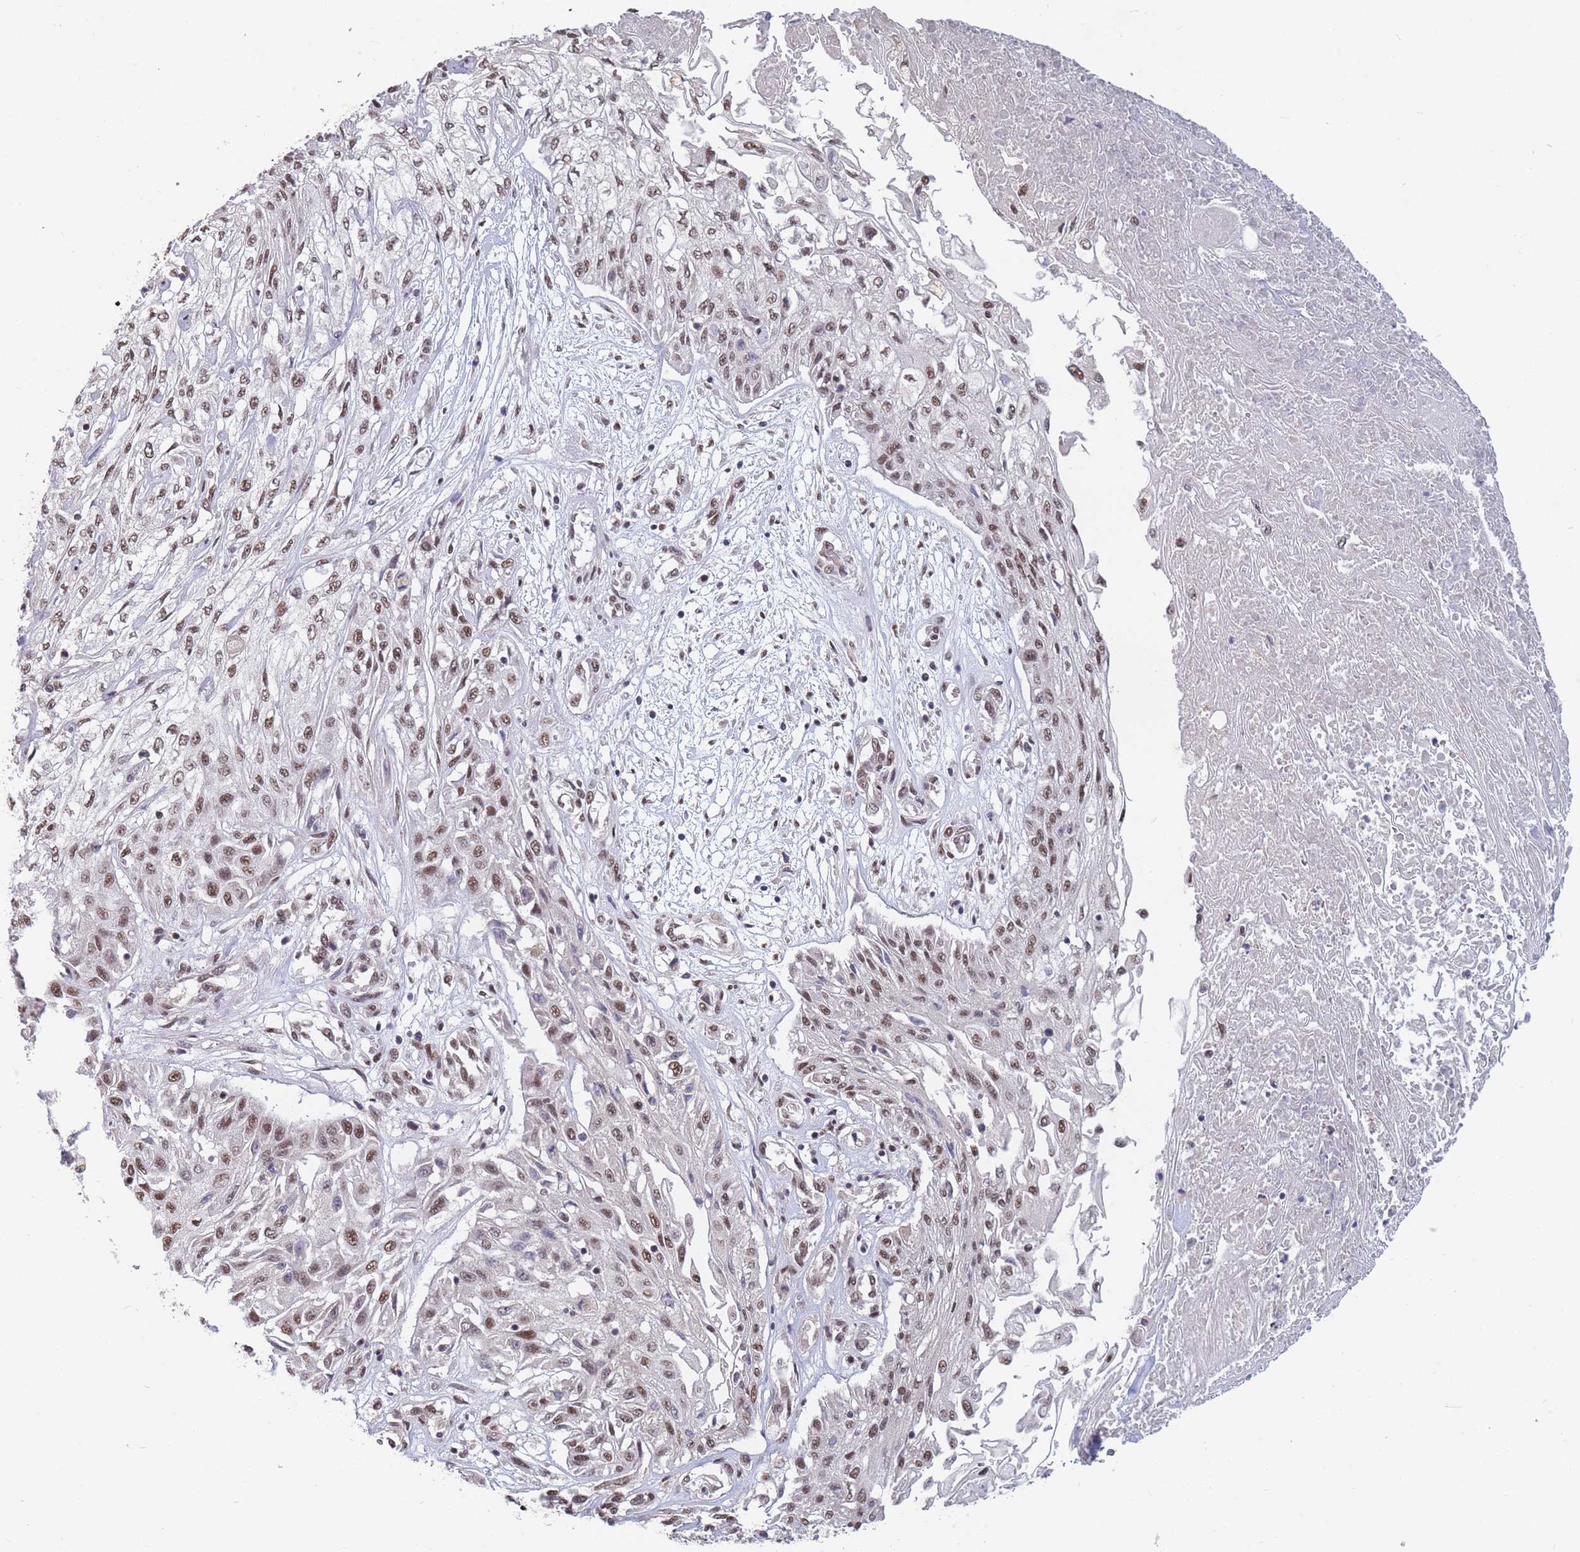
{"staining": {"intensity": "moderate", "quantity": ">75%", "location": "nuclear"}, "tissue": "skin cancer", "cell_type": "Tumor cells", "image_type": "cancer", "snomed": [{"axis": "morphology", "description": "Squamous cell carcinoma, NOS"}, {"axis": "morphology", "description": "Squamous cell carcinoma, metastatic, NOS"}, {"axis": "topography", "description": "Skin"}, {"axis": "topography", "description": "Lymph node"}], "caption": "A micrograph of skin cancer (metastatic squamous cell carcinoma) stained for a protein shows moderate nuclear brown staining in tumor cells. (DAB IHC, brown staining for protein, blue staining for nuclei).", "gene": "SNRPA1", "patient": {"sex": "male", "age": 75}}